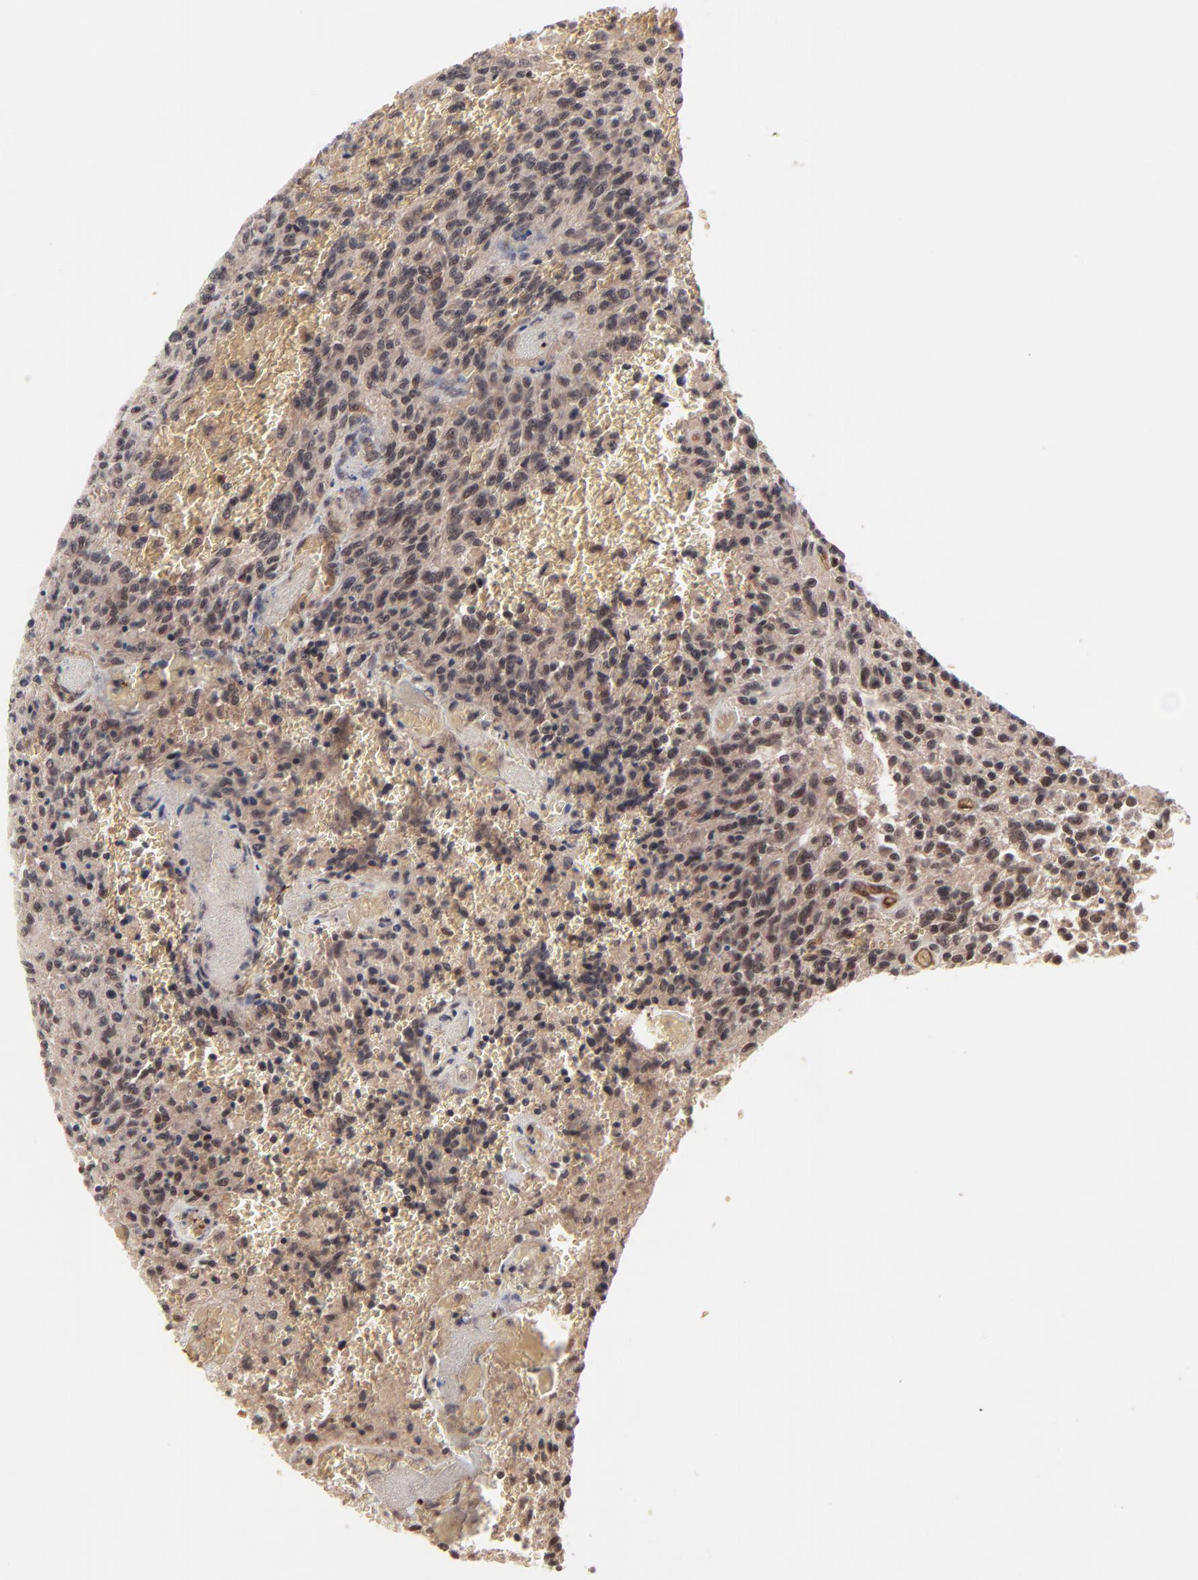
{"staining": {"intensity": "moderate", "quantity": ">75%", "location": "cytoplasmic/membranous,nuclear"}, "tissue": "glioma", "cell_type": "Tumor cells", "image_type": "cancer", "snomed": [{"axis": "morphology", "description": "Normal tissue, NOS"}, {"axis": "morphology", "description": "Glioma, malignant, High grade"}, {"axis": "topography", "description": "Cerebral cortex"}], "caption": "DAB immunohistochemical staining of human malignant high-grade glioma exhibits moderate cytoplasmic/membranous and nuclear protein expression in approximately >75% of tumor cells.", "gene": "CASP10", "patient": {"sex": "male", "age": 56}}